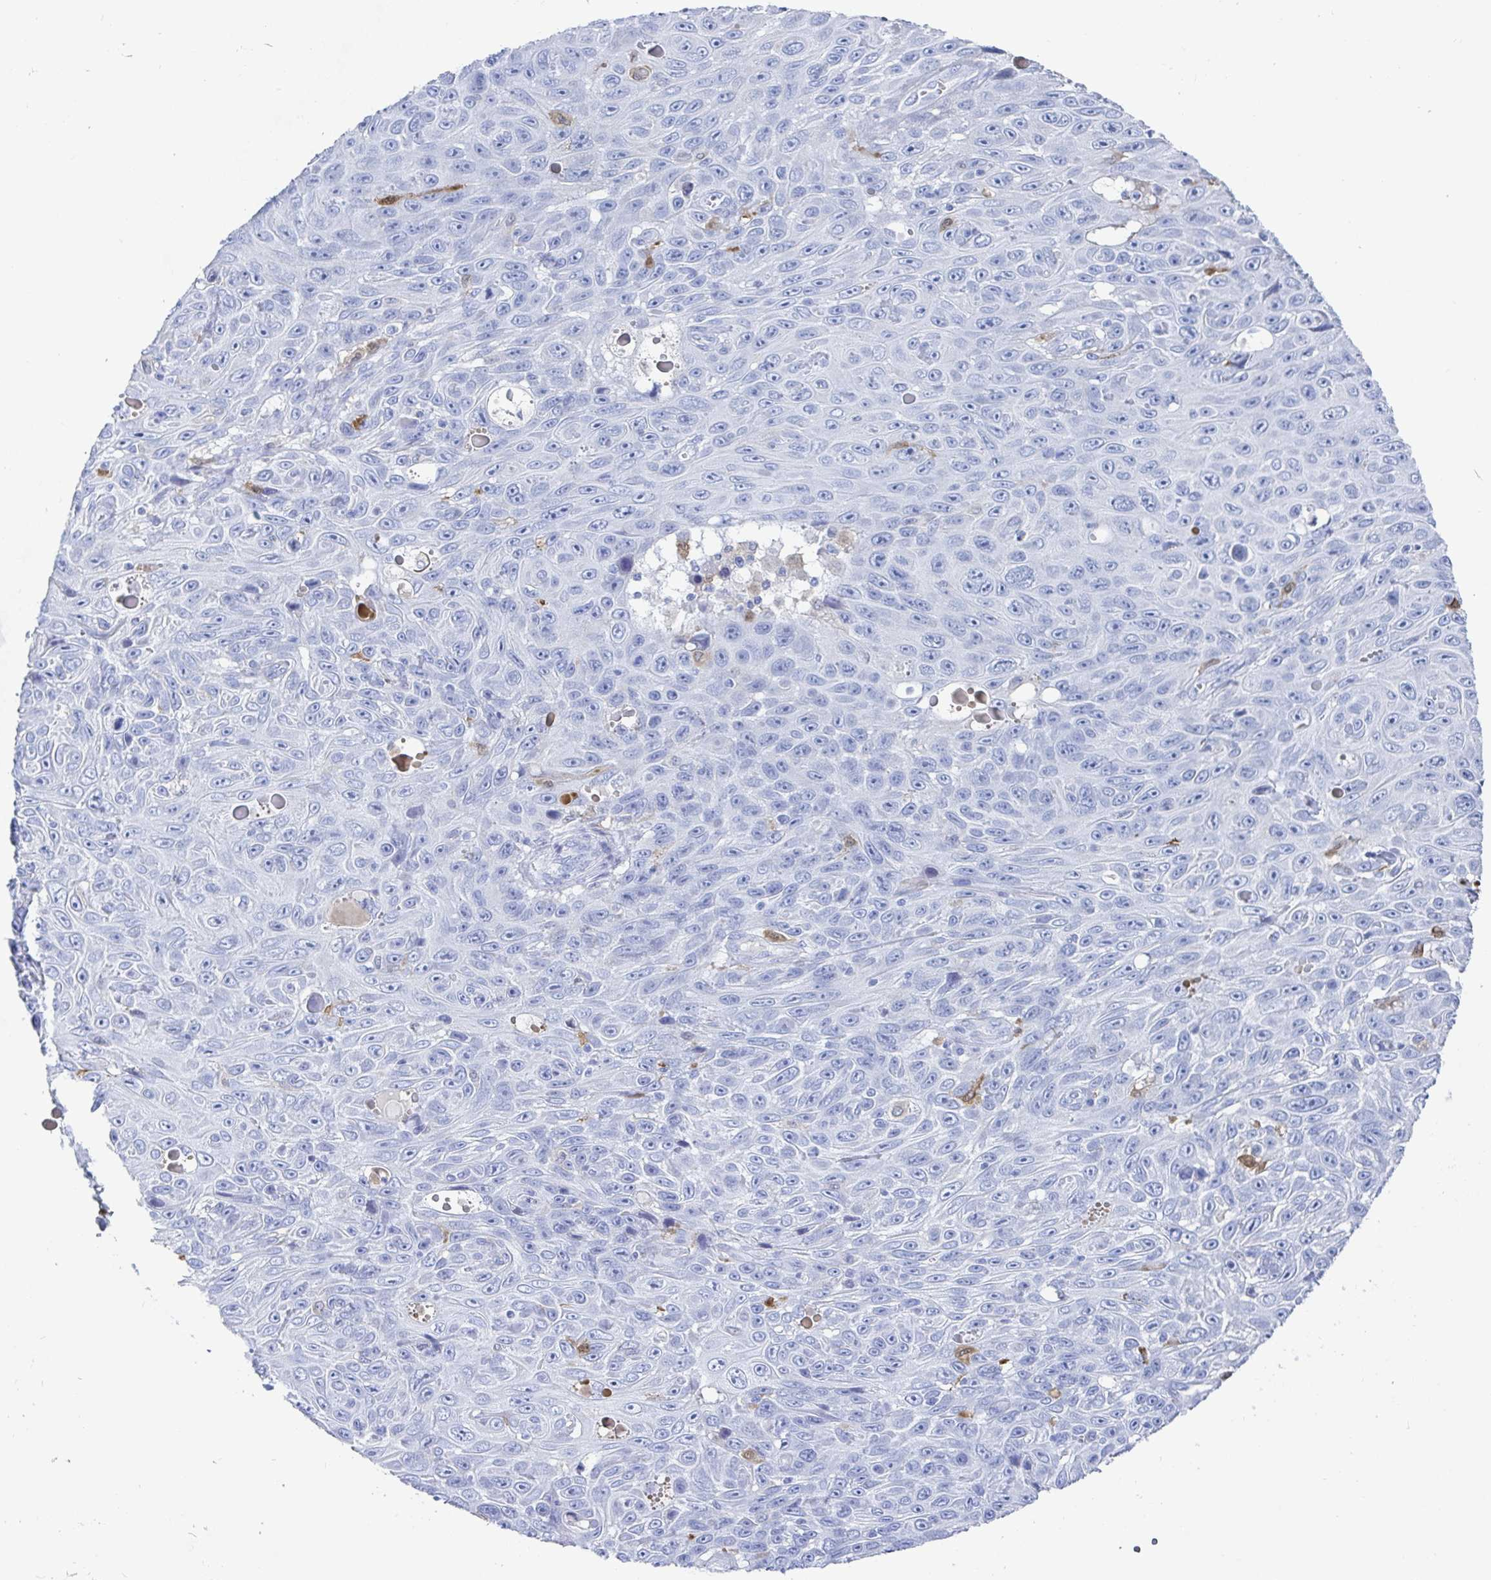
{"staining": {"intensity": "negative", "quantity": "none", "location": "none"}, "tissue": "skin cancer", "cell_type": "Tumor cells", "image_type": "cancer", "snomed": [{"axis": "morphology", "description": "Squamous cell carcinoma, NOS"}, {"axis": "topography", "description": "Skin"}], "caption": "Micrograph shows no significant protein positivity in tumor cells of skin cancer (squamous cell carcinoma).", "gene": "OR2A4", "patient": {"sex": "male", "age": 82}}